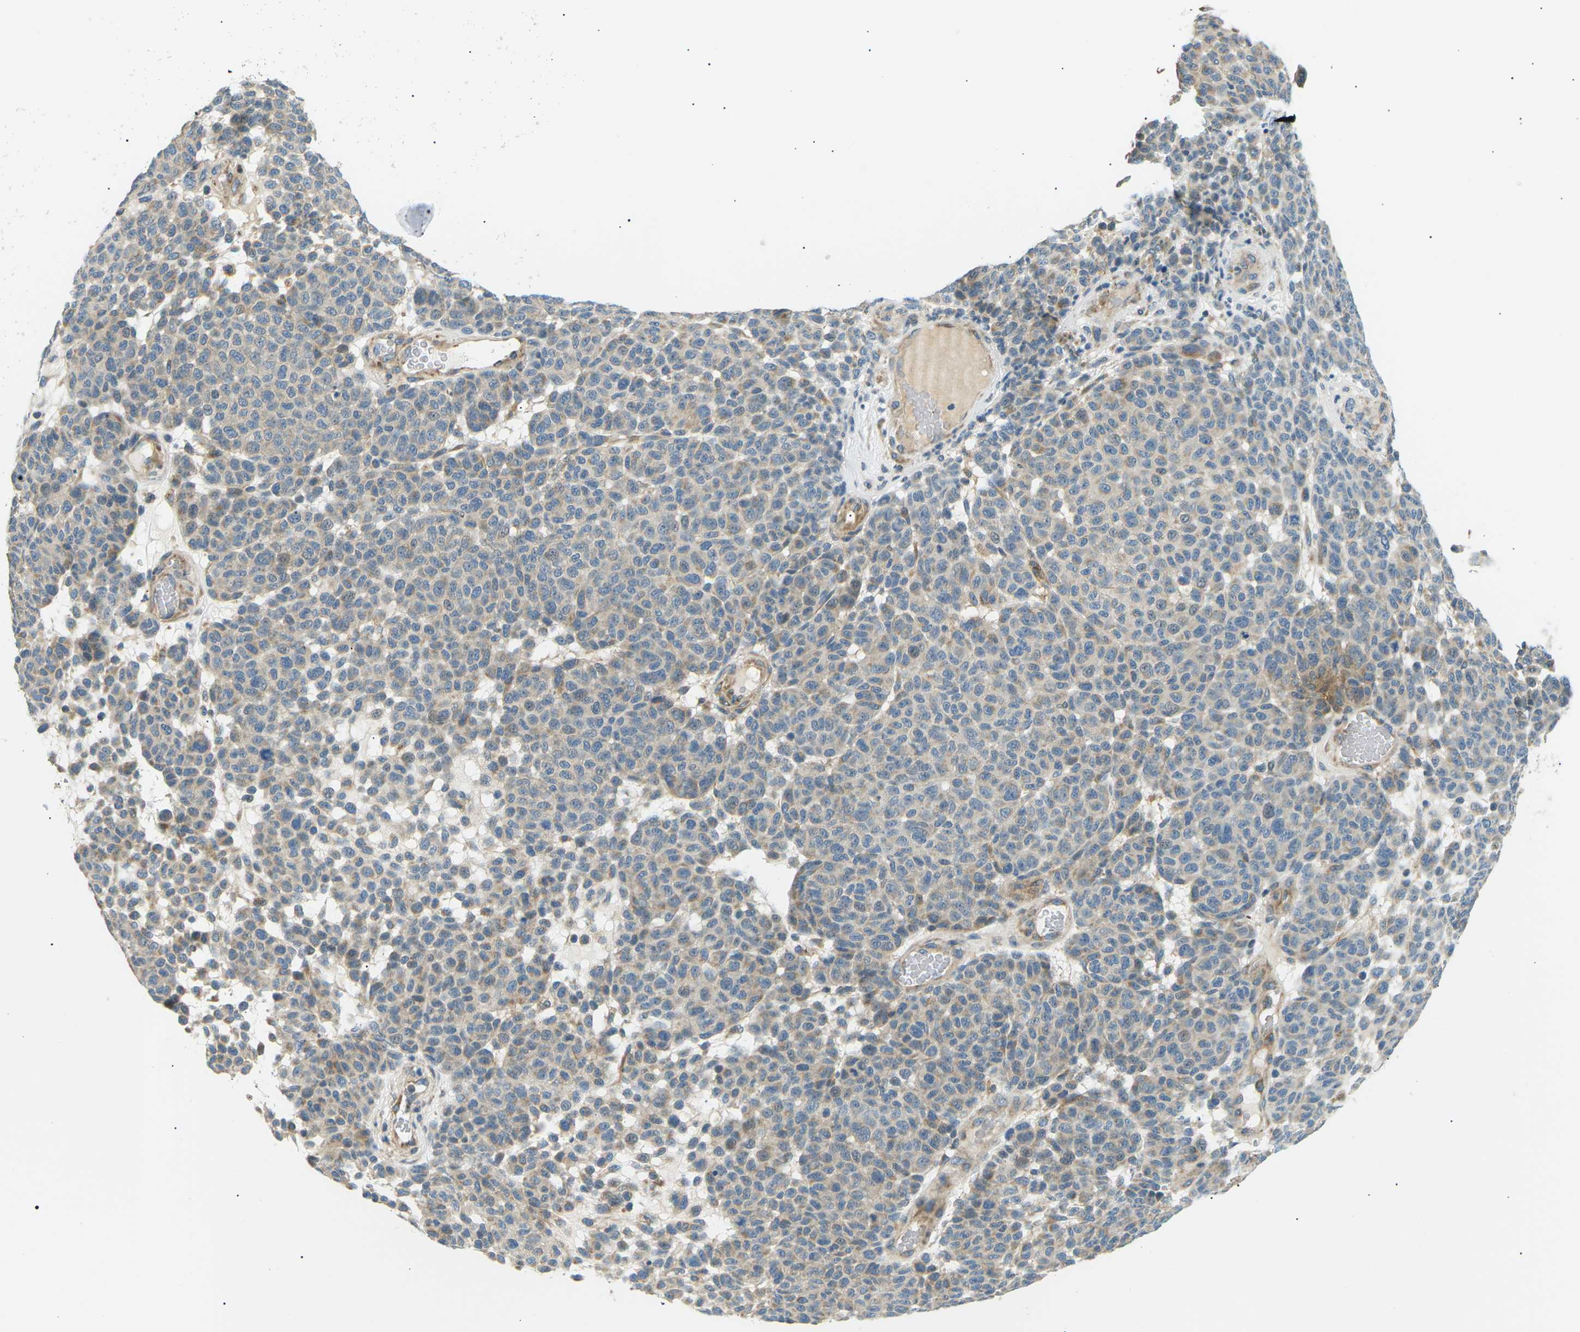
{"staining": {"intensity": "weak", "quantity": "<25%", "location": "cytoplasmic/membranous"}, "tissue": "melanoma", "cell_type": "Tumor cells", "image_type": "cancer", "snomed": [{"axis": "morphology", "description": "Malignant melanoma, NOS"}, {"axis": "topography", "description": "Skin"}], "caption": "Malignant melanoma was stained to show a protein in brown. There is no significant expression in tumor cells. (Brightfield microscopy of DAB immunohistochemistry at high magnification).", "gene": "TBC1D8", "patient": {"sex": "male", "age": 59}}